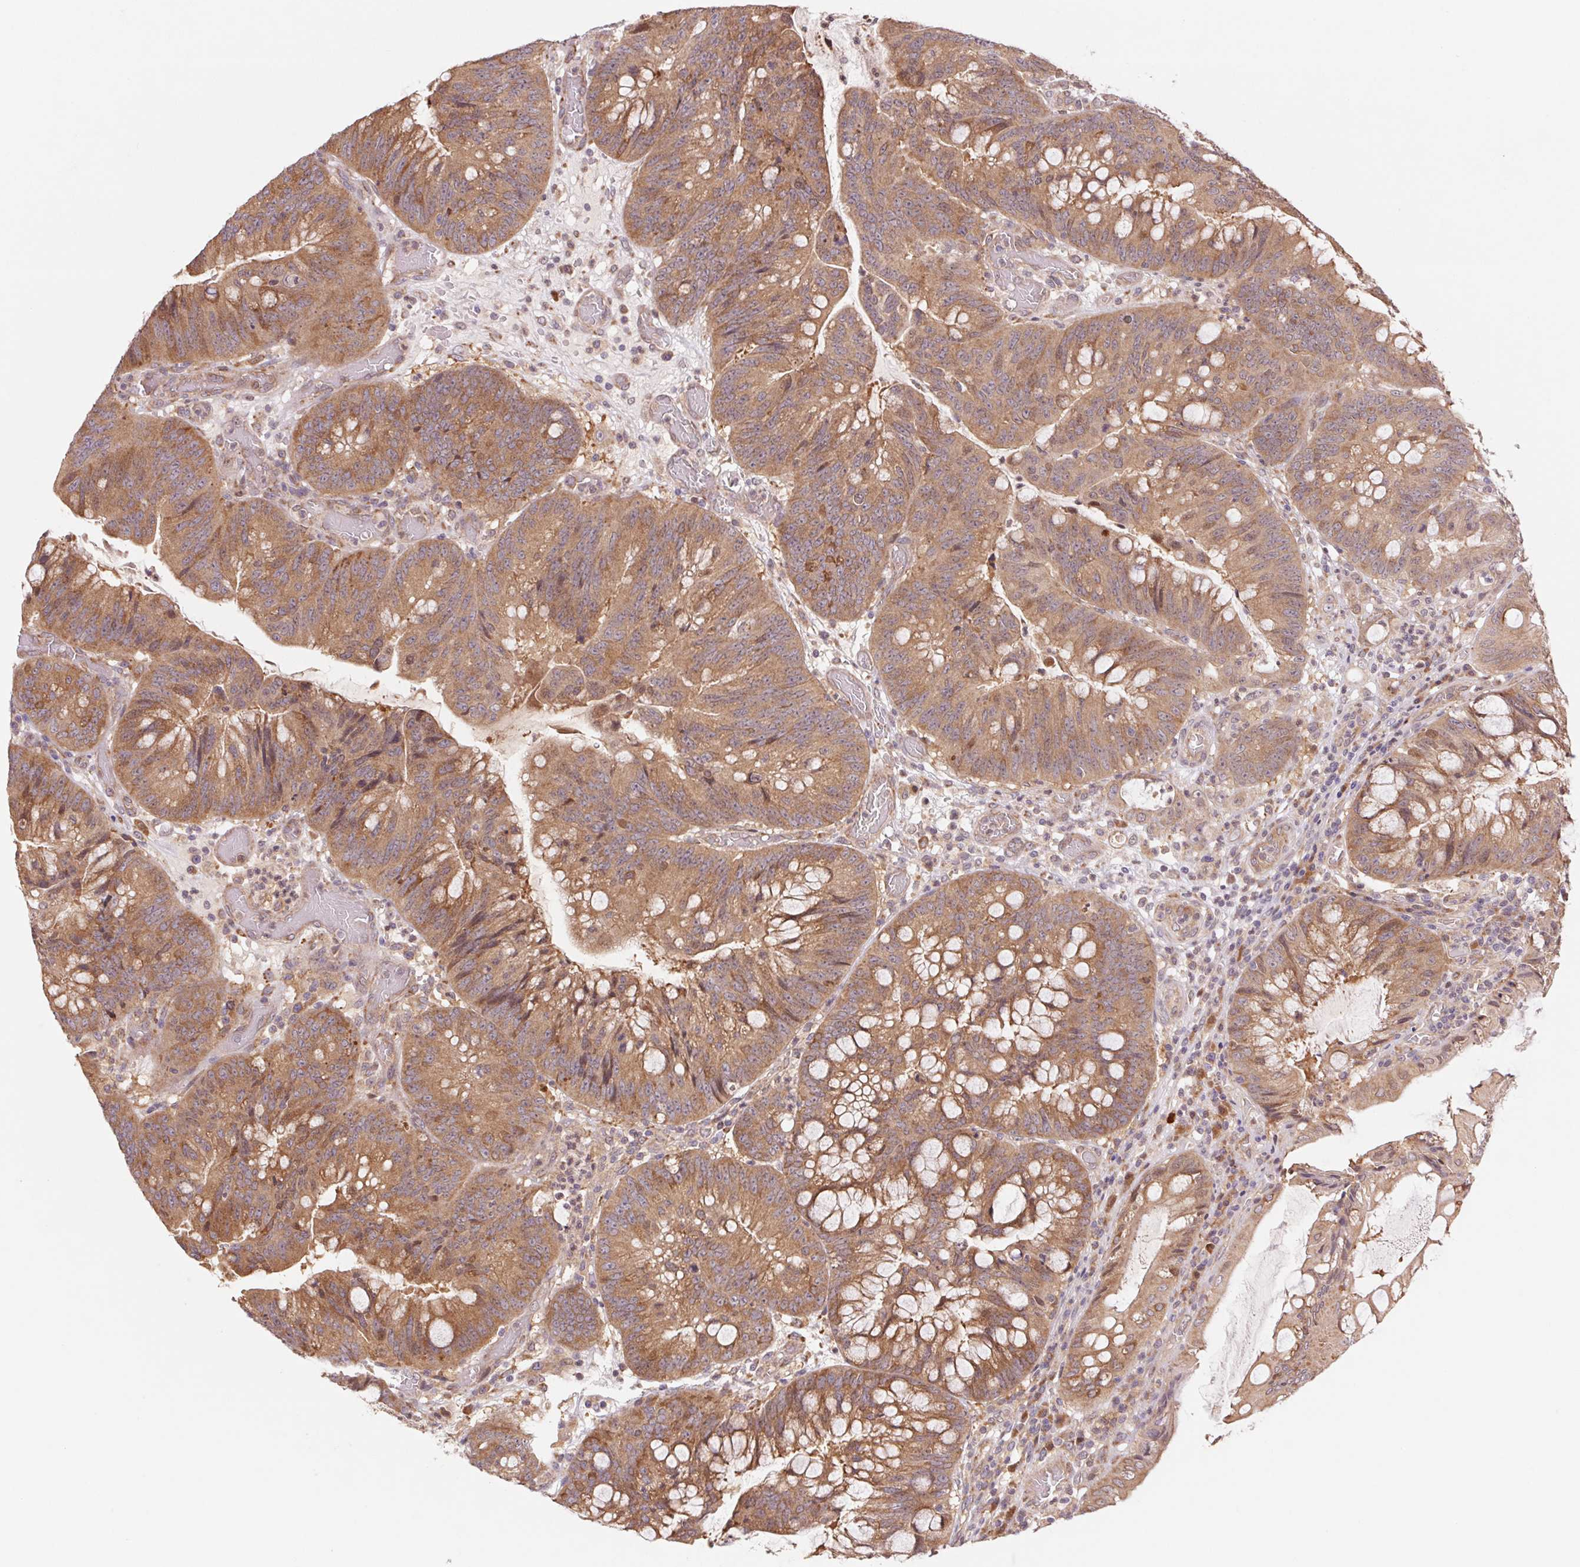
{"staining": {"intensity": "moderate", "quantity": ">75%", "location": "cytoplasmic/membranous"}, "tissue": "colorectal cancer", "cell_type": "Tumor cells", "image_type": "cancer", "snomed": [{"axis": "morphology", "description": "Adenocarcinoma, NOS"}, {"axis": "topography", "description": "Colon"}], "caption": "Immunohistochemistry micrograph of colorectal adenocarcinoma stained for a protein (brown), which demonstrates medium levels of moderate cytoplasmic/membranous positivity in approximately >75% of tumor cells.", "gene": "RRM1", "patient": {"sex": "male", "age": 62}}